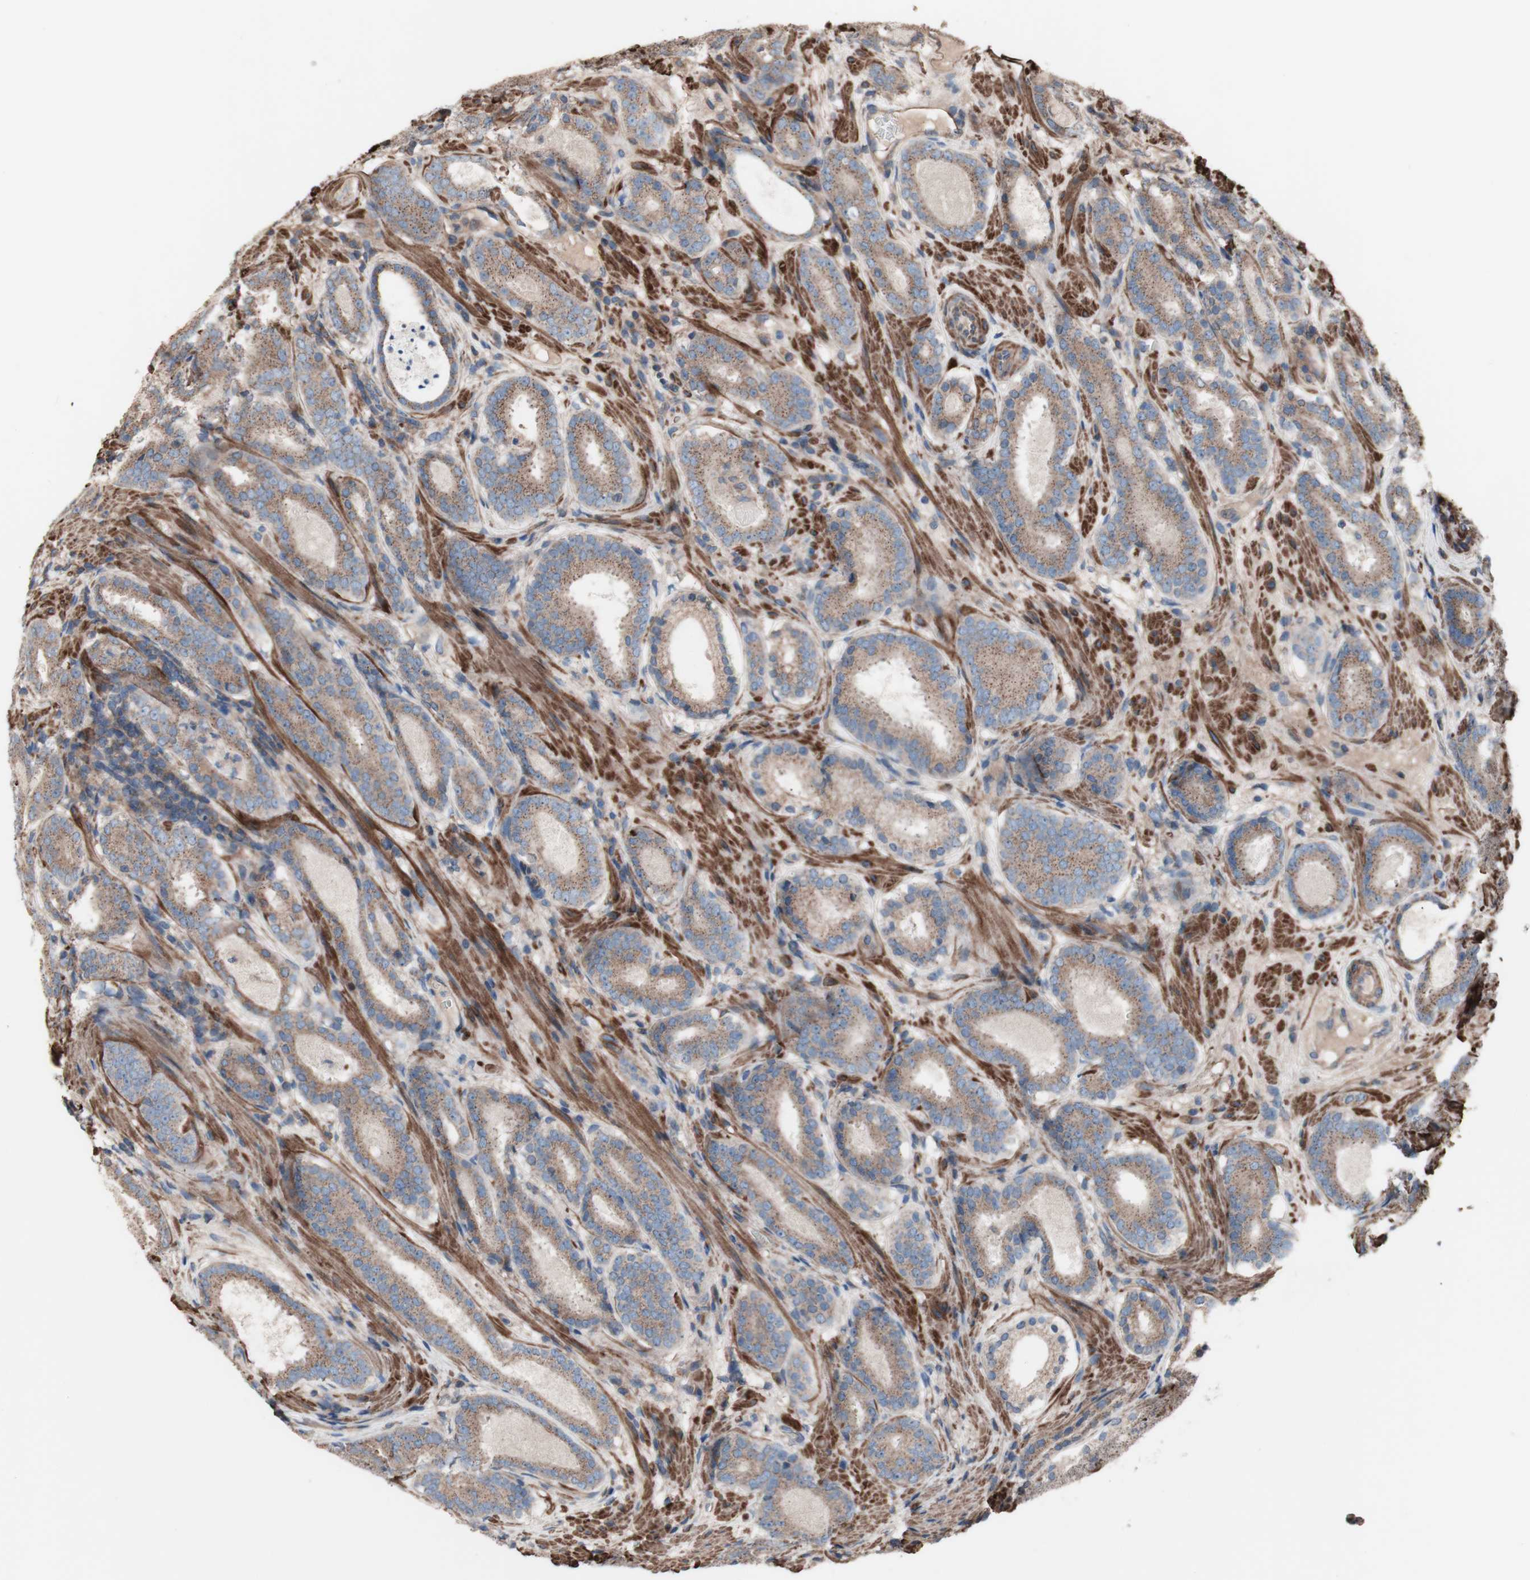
{"staining": {"intensity": "moderate", "quantity": ">75%", "location": "cytoplasmic/membranous"}, "tissue": "prostate cancer", "cell_type": "Tumor cells", "image_type": "cancer", "snomed": [{"axis": "morphology", "description": "Adenocarcinoma, Low grade"}, {"axis": "topography", "description": "Prostate"}], "caption": "IHC of human low-grade adenocarcinoma (prostate) exhibits medium levels of moderate cytoplasmic/membranous expression in about >75% of tumor cells.", "gene": "COPB1", "patient": {"sex": "male", "age": 69}}